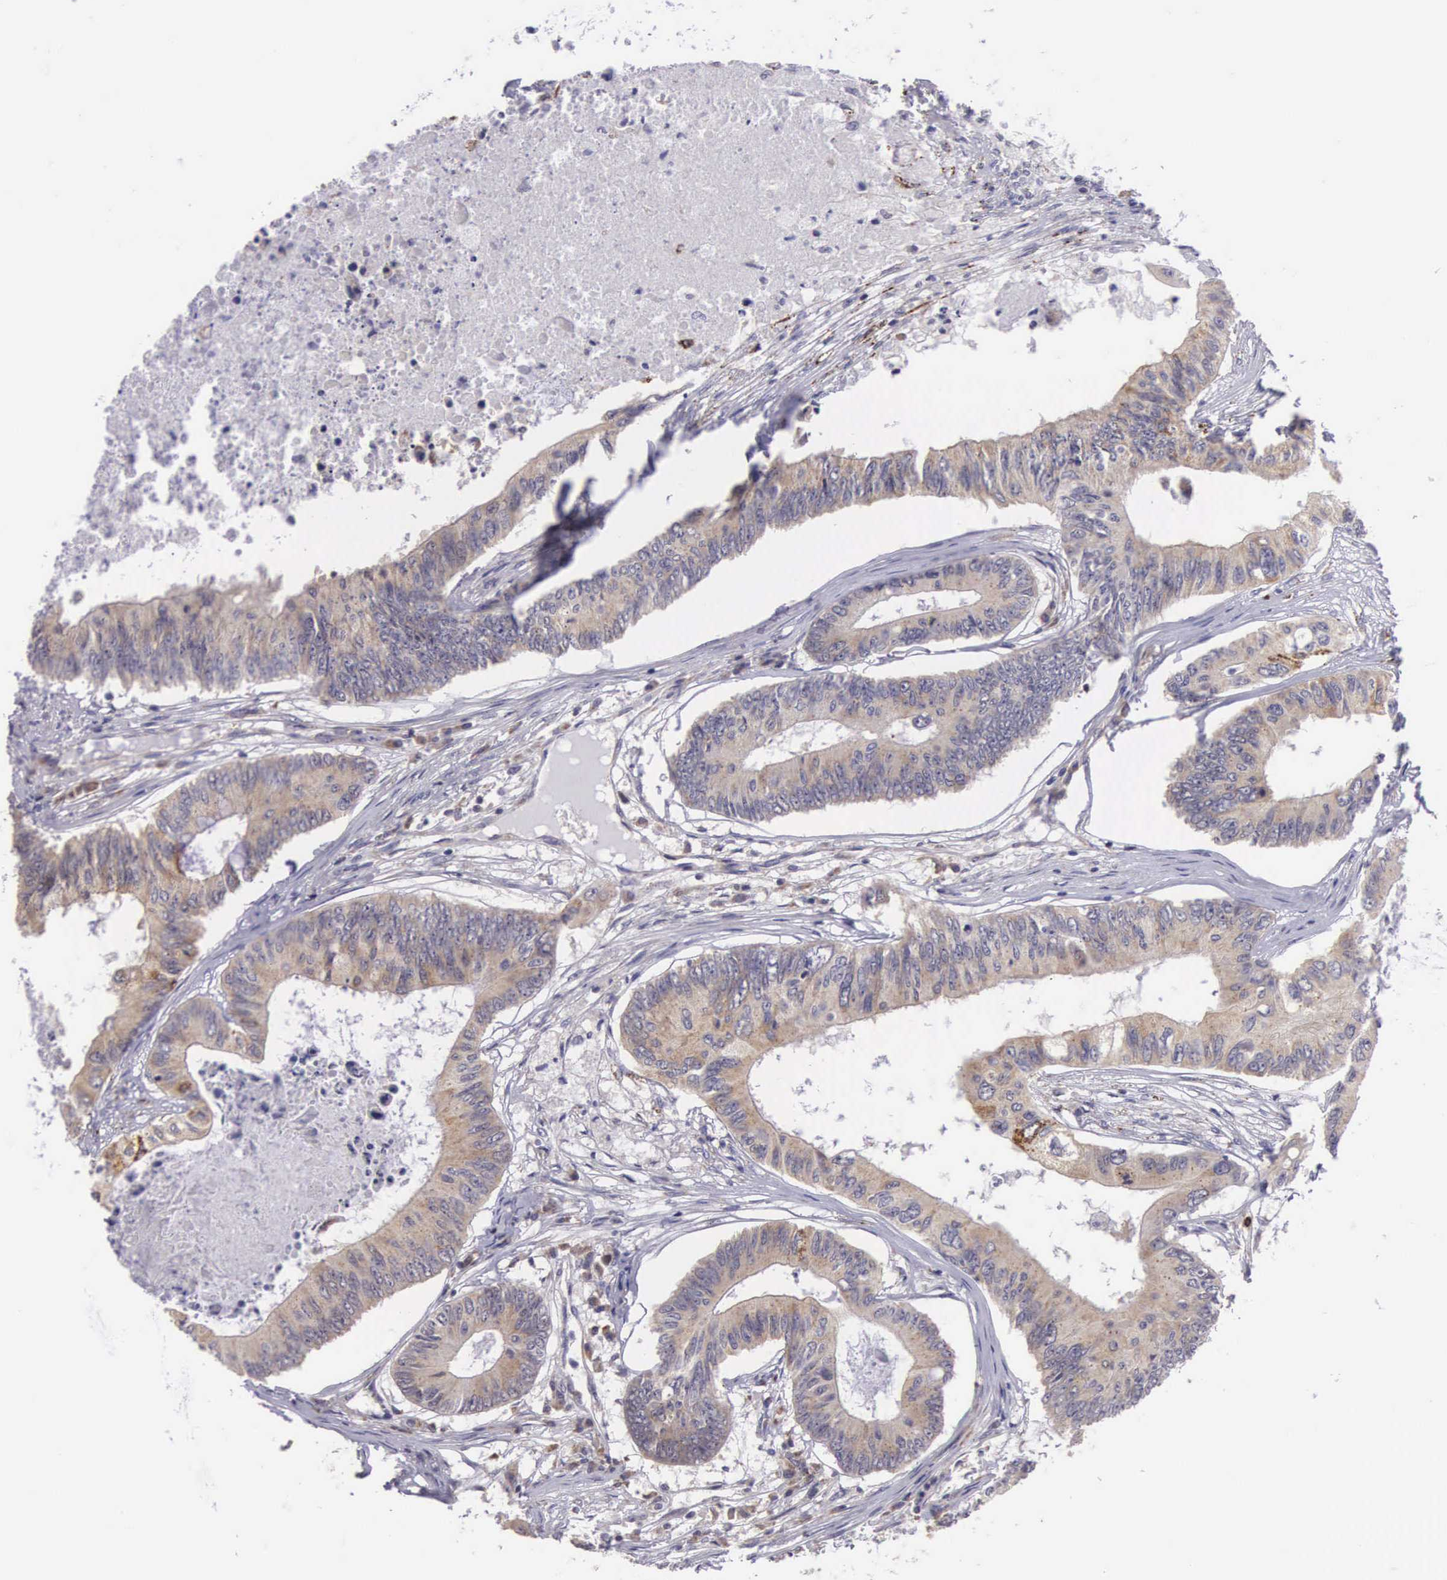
{"staining": {"intensity": "moderate", "quantity": "25%-75%", "location": "cytoplasmic/membranous"}, "tissue": "colorectal cancer", "cell_type": "Tumor cells", "image_type": "cancer", "snomed": [{"axis": "morphology", "description": "Adenocarcinoma, NOS"}, {"axis": "topography", "description": "Colon"}], "caption": "The immunohistochemical stain shows moderate cytoplasmic/membranous expression in tumor cells of colorectal adenocarcinoma tissue. Using DAB (brown) and hematoxylin (blue) stains, captured at high magnification using brightfield microscopy.", "gene": "ARG2", "patient": {"sex": "male", "age": 65}}